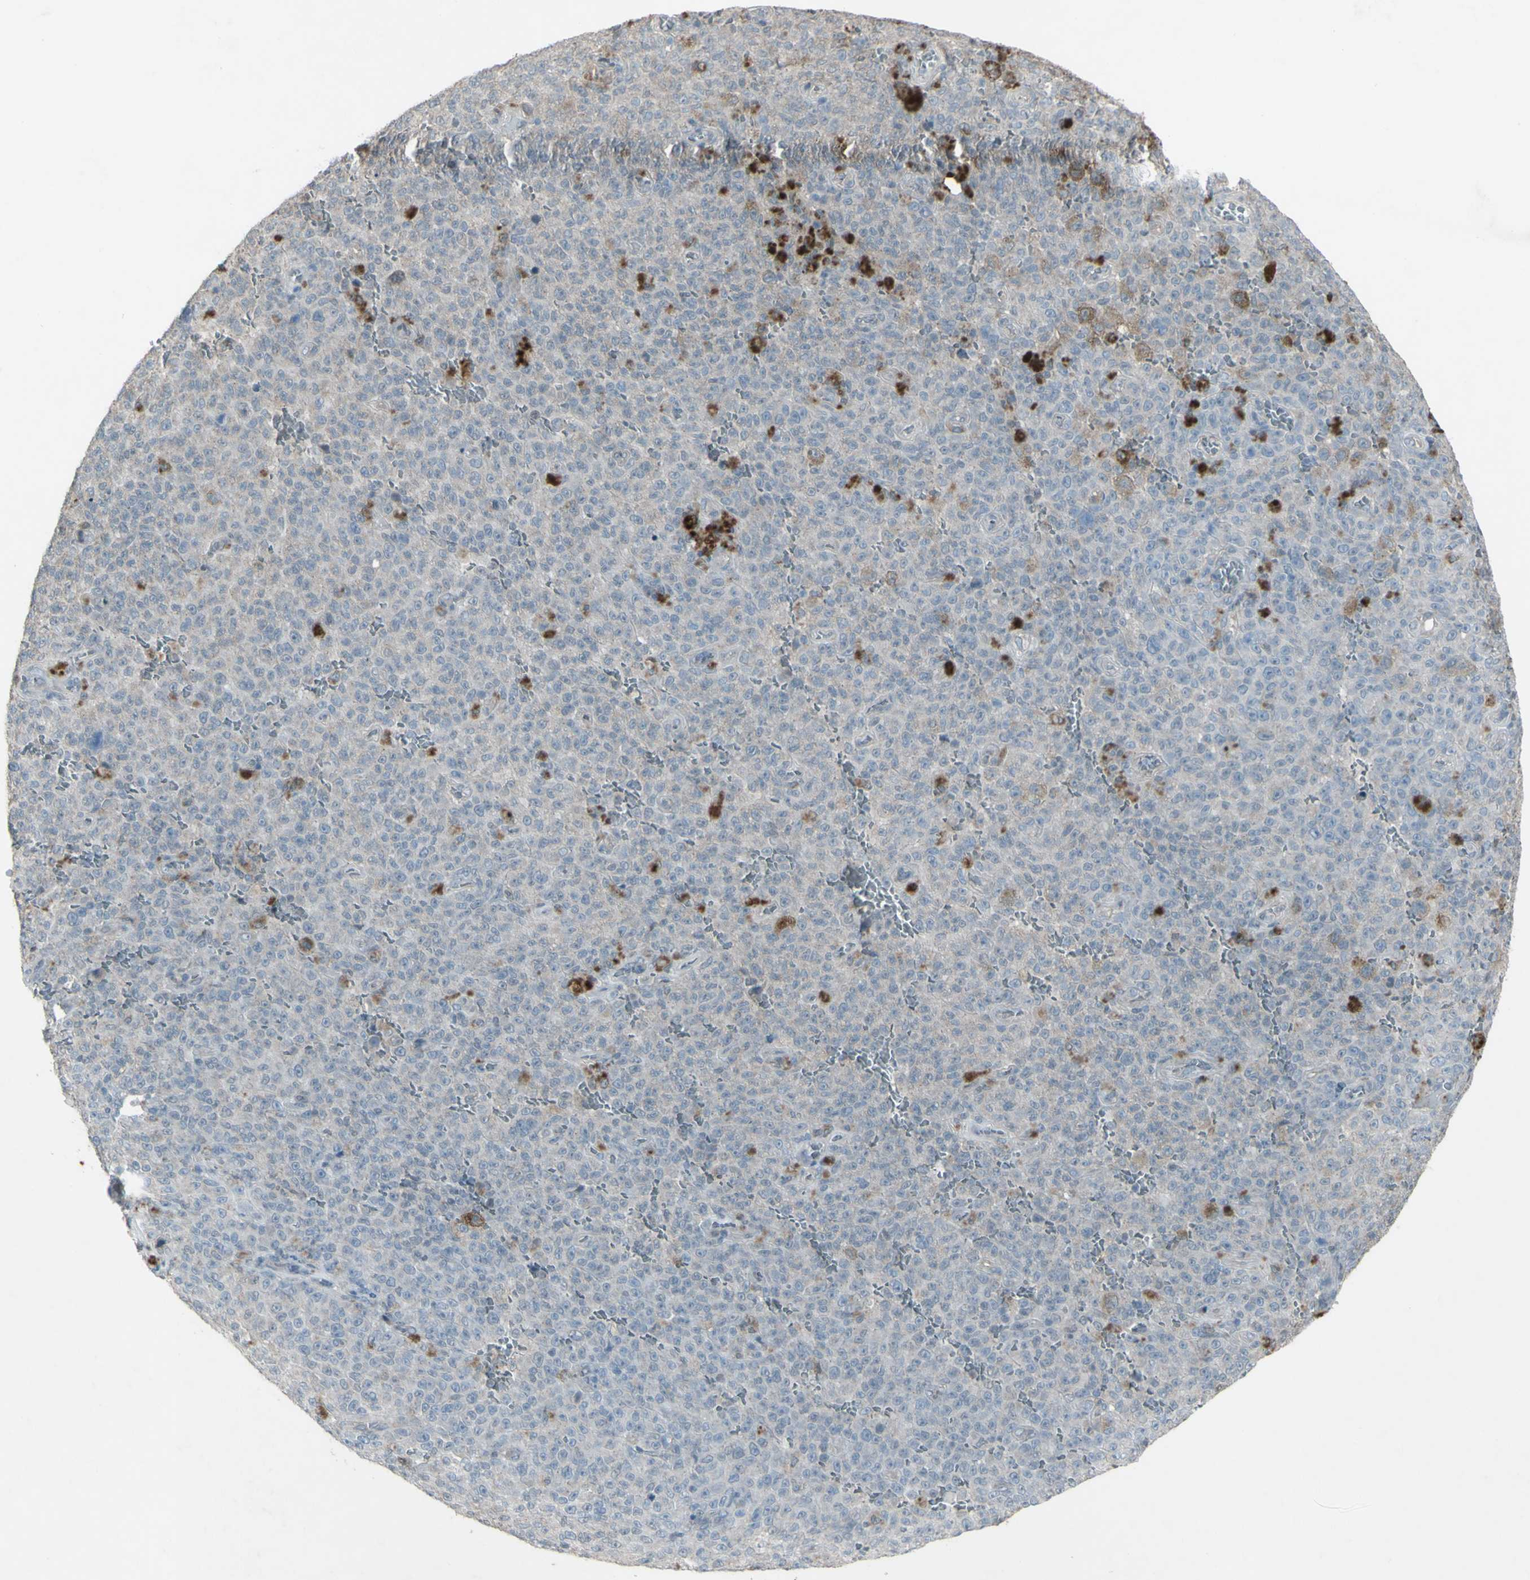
{"staining": {"intensity": "weak", "quantity": "<25%", "location": "cytoplasmic/membranous"}, "tissue": "melanoma", "cell_type": "Tumor cells", "image_type": "cancer", "snomed": [{"axis": "morphology", "description": "Malignant melanoma, NOS"}, {"axis": "topography", "description": "Skin"}], "caption": "This is an immunohistochemistry micrograph of melanoma. There is no positivity in tumor cells.", "gene": "FXYD3", "patient": {"sex": "female", "age": 82}}